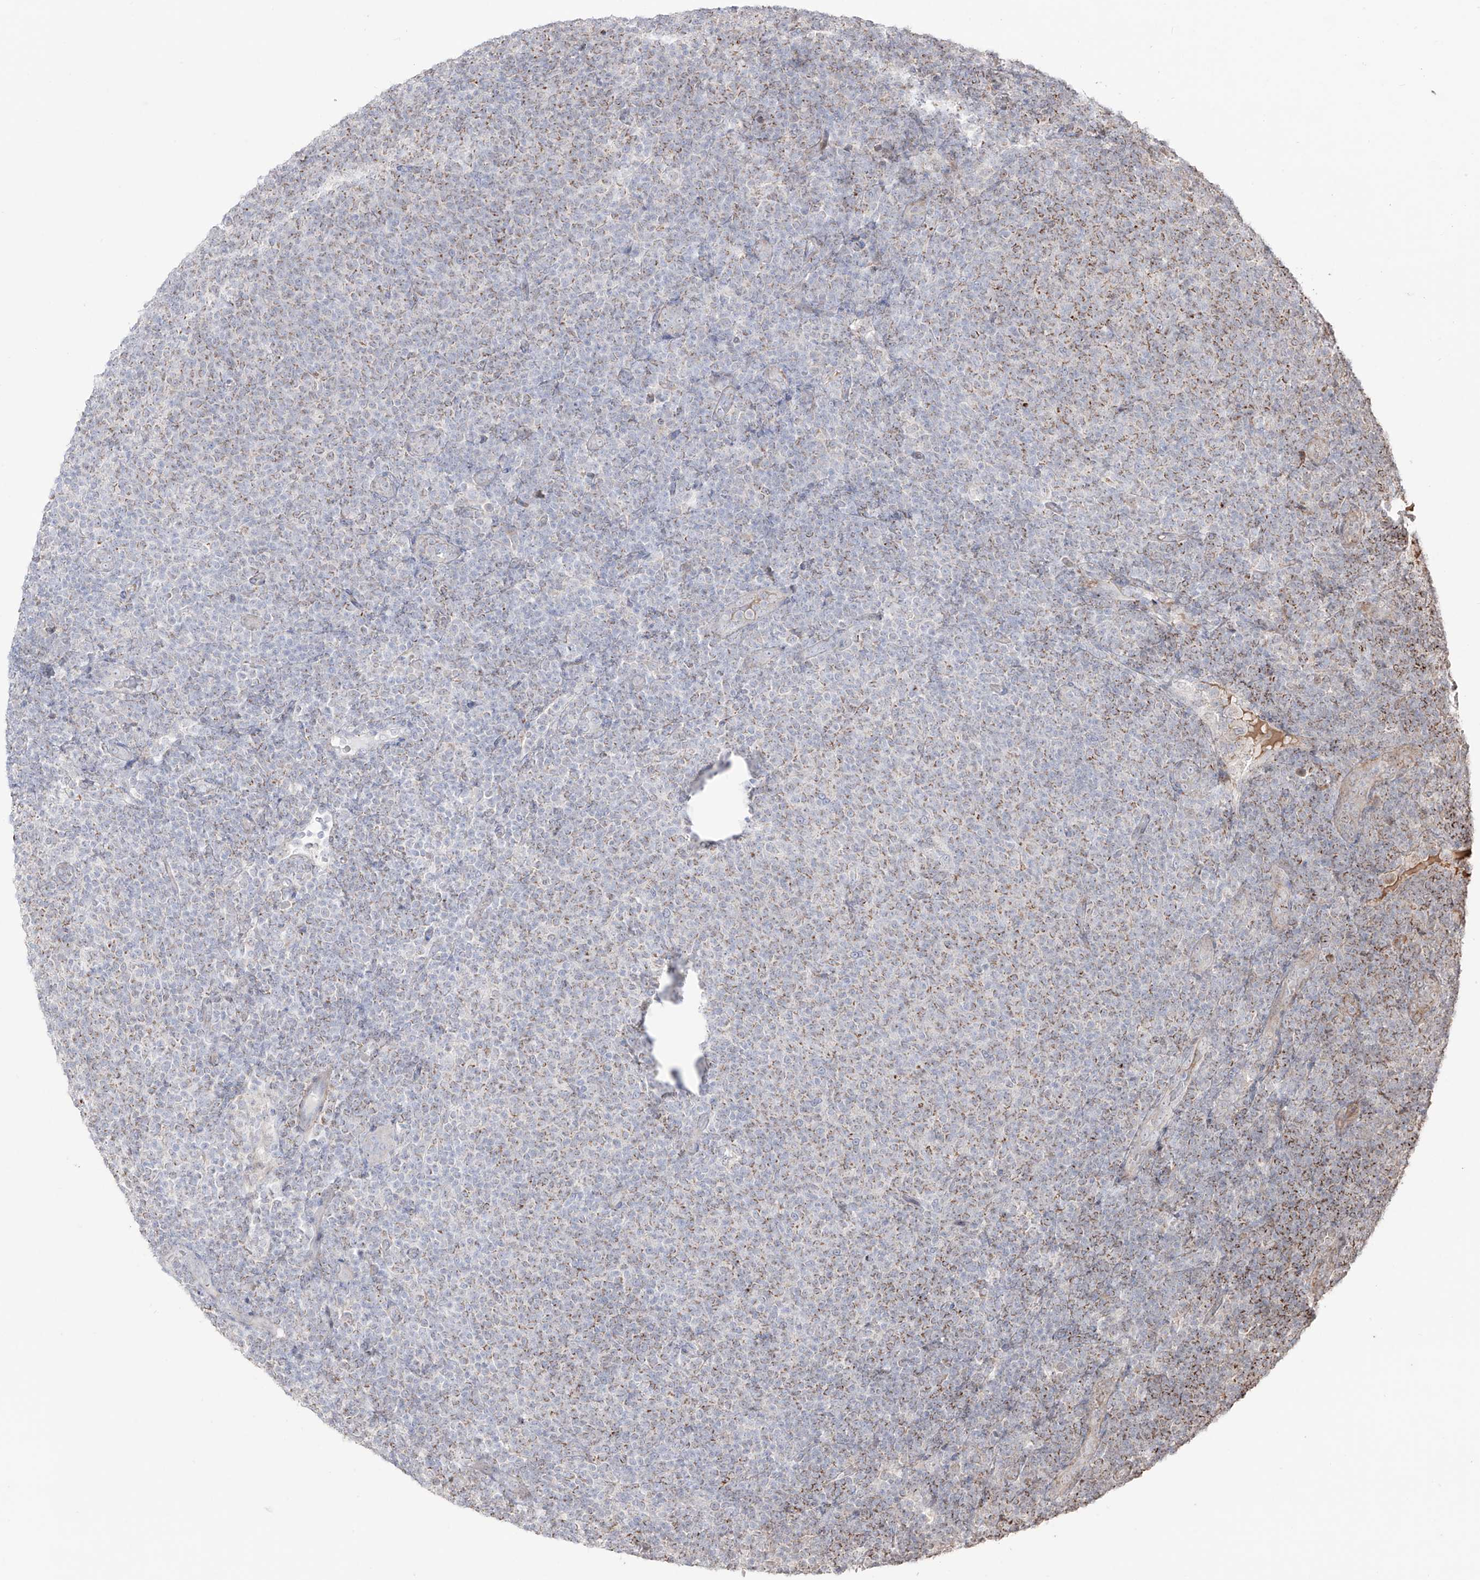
{"staining": {"intensity": "weak", "quantity": "25%-75%", "location": "cytoplasmic/membranous"}, "tissue": "lymphoma", "cell_type": "Tumor cells", "image_type": "cancer", "snomed": [{"axis": "morphology", "description": "Malignant lymphoma, non-Hodgkin's type, Low grade"}, {"axis": "topography", "description": "Lymph node"}], "caption": "Immunohistochemistry image of human lymphoma stained for a protein (brown), which reveals low levels of weak cytoplasmic/membranous positivity in about 25%-75% of tumor cells.", "gene": "YKT6", "patient": {"sex": "male", "age": 66}}